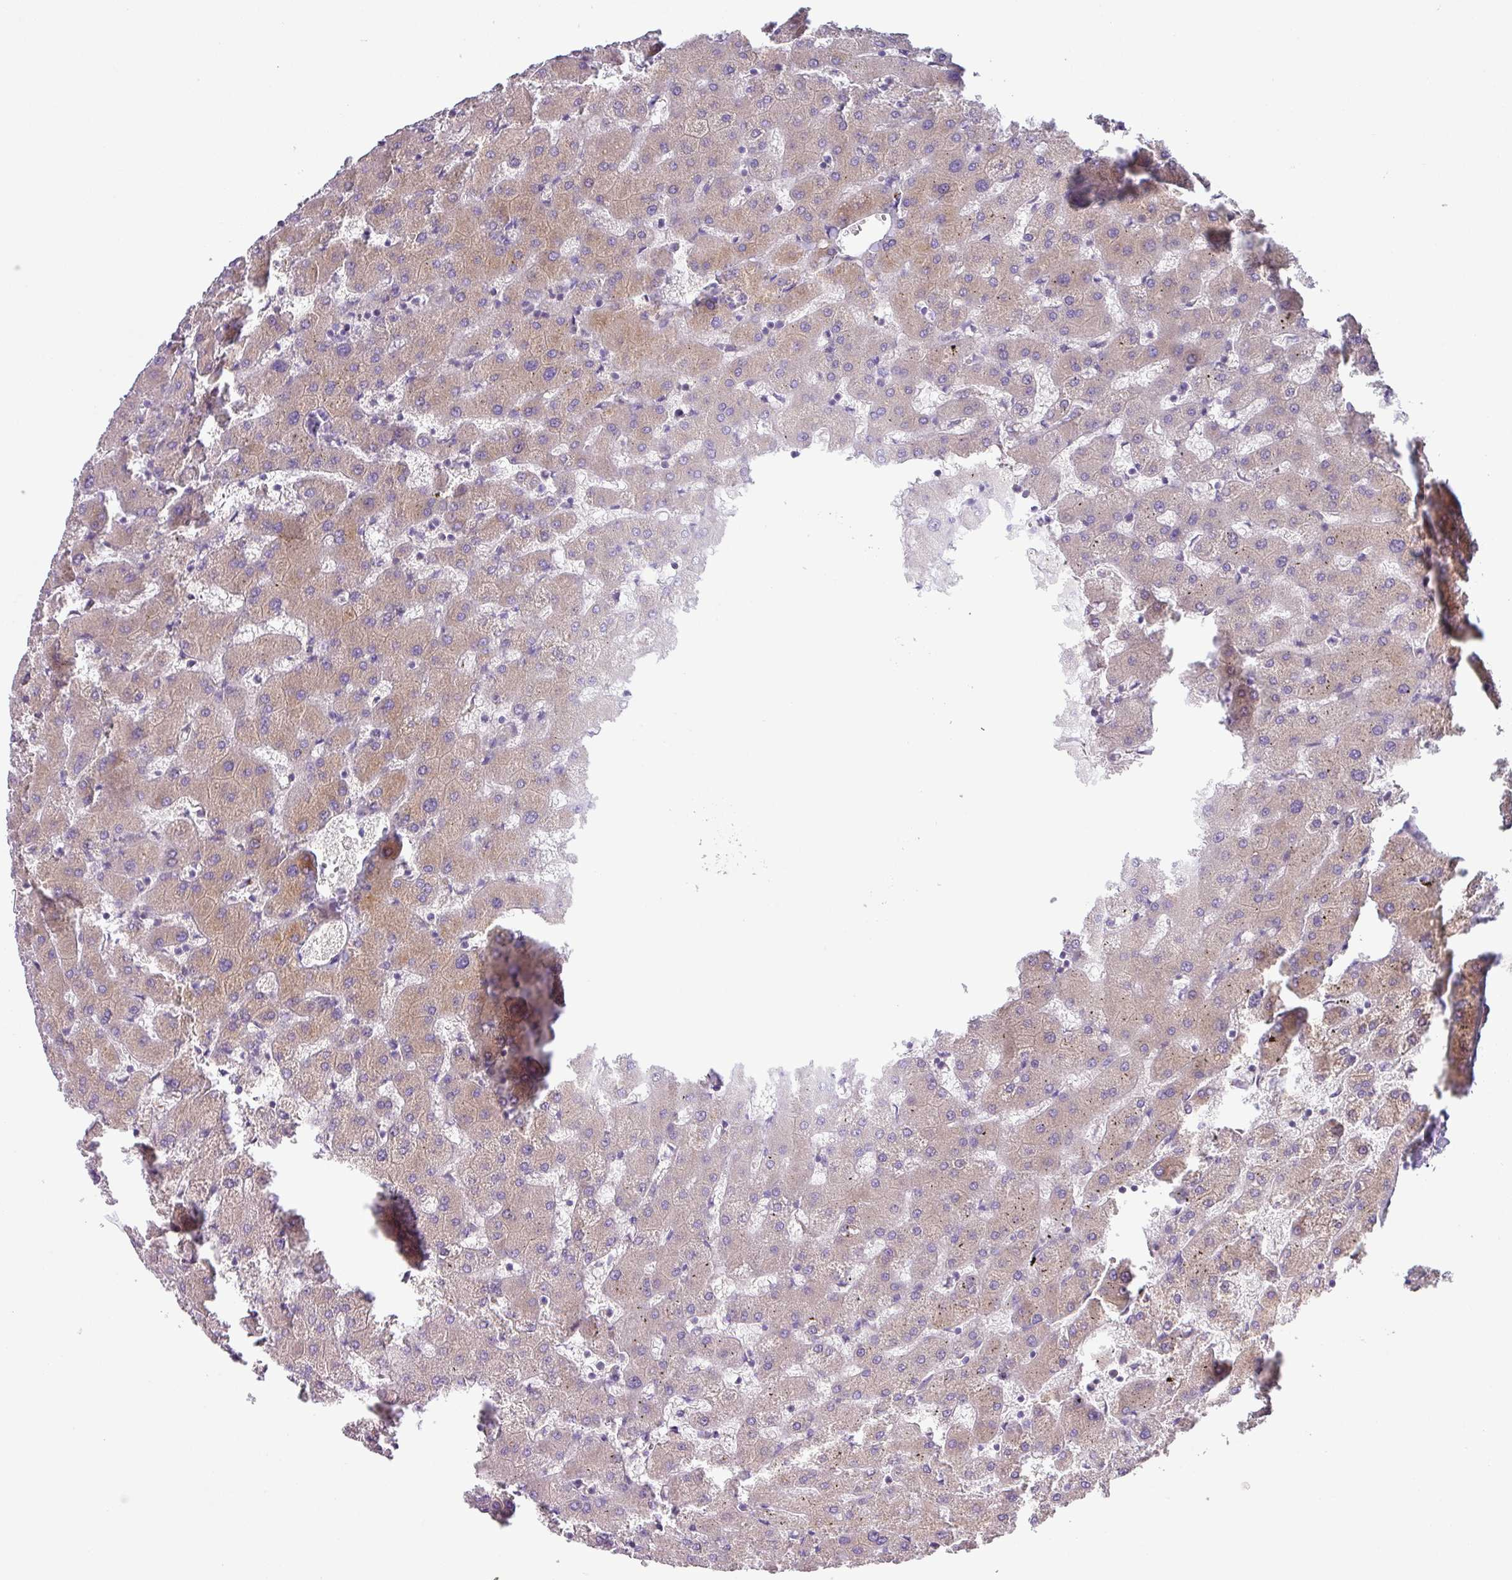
{"staining": {"intensity": "moderate", "quantity": ">75%", "location": "cytoplasmic/membranous"}, "tissue": "liver", "cell_type": "Cholangiocytes", "image_type": "normal", "snomed": [{"axis": "morphology", "description": "Normal tissue, NOS"}, {"axis": "topography", "description": "Liver"}], "caption": "Protein analysis of benign liver displays moderate cytoplasmic/membranous staining in approximately >75% of cholangiocytes.", "gene": "SFTPB", "patient": {"sex": "female", "age": 63}}